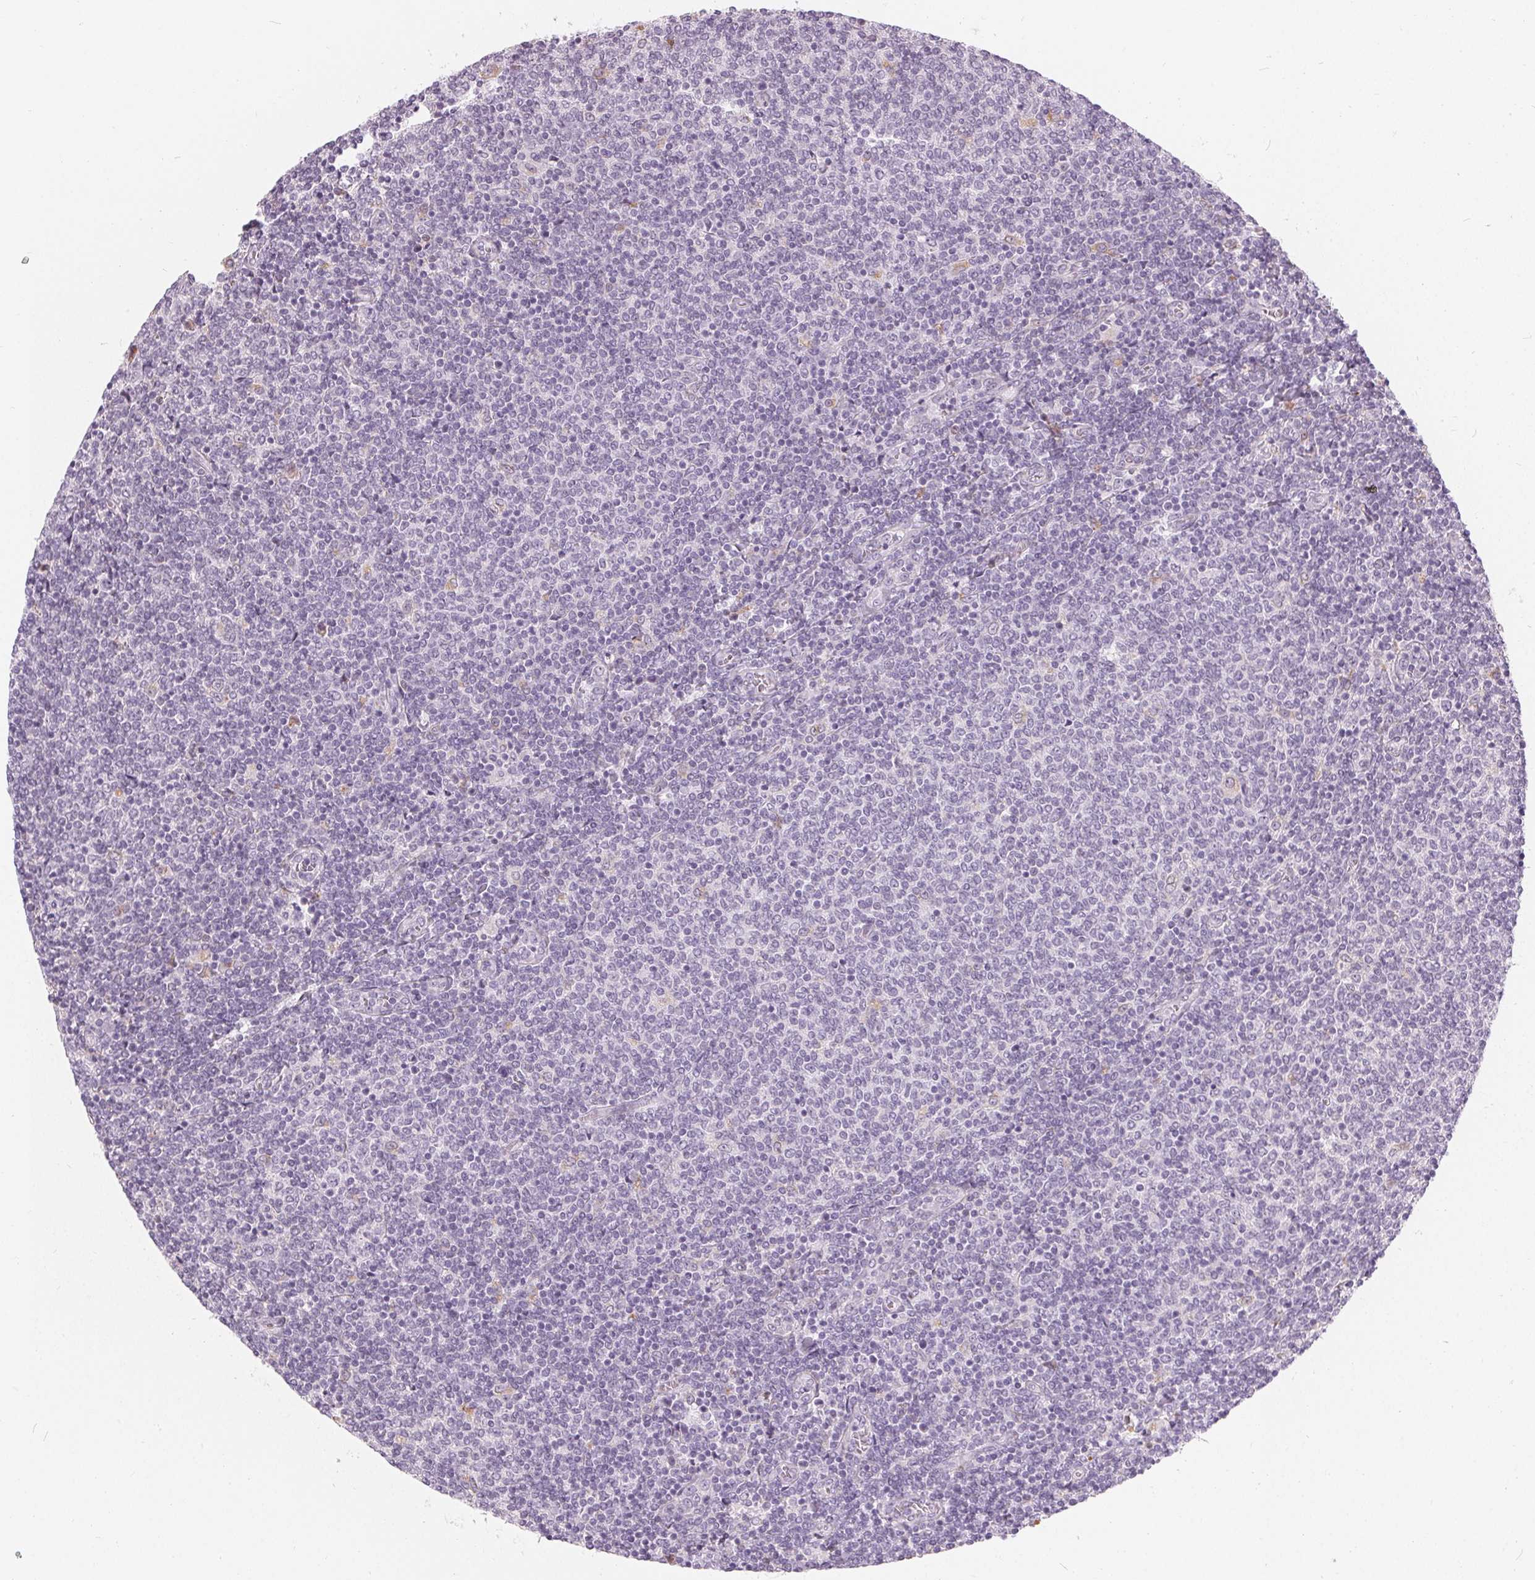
{"staining": {"intensity": "negative", "quantity": "none", "location": "none"}, "tissue": "lymphoma", "cell_type": "Tumor cells", "image_type": "cancer", "snomed": [{"axis": "morphology", "description": "Malignant lymphoma, non-Hodgkin's type, Low grade"}, {"axis": "topography", "description": "Lymph node"}], "caption": "DAB immunohistochemical staining of human lymphoma demonstrates no significant staining in tumor cells.", "gene": "HOPX", "patient": {"sex": "male", "age": 52}}